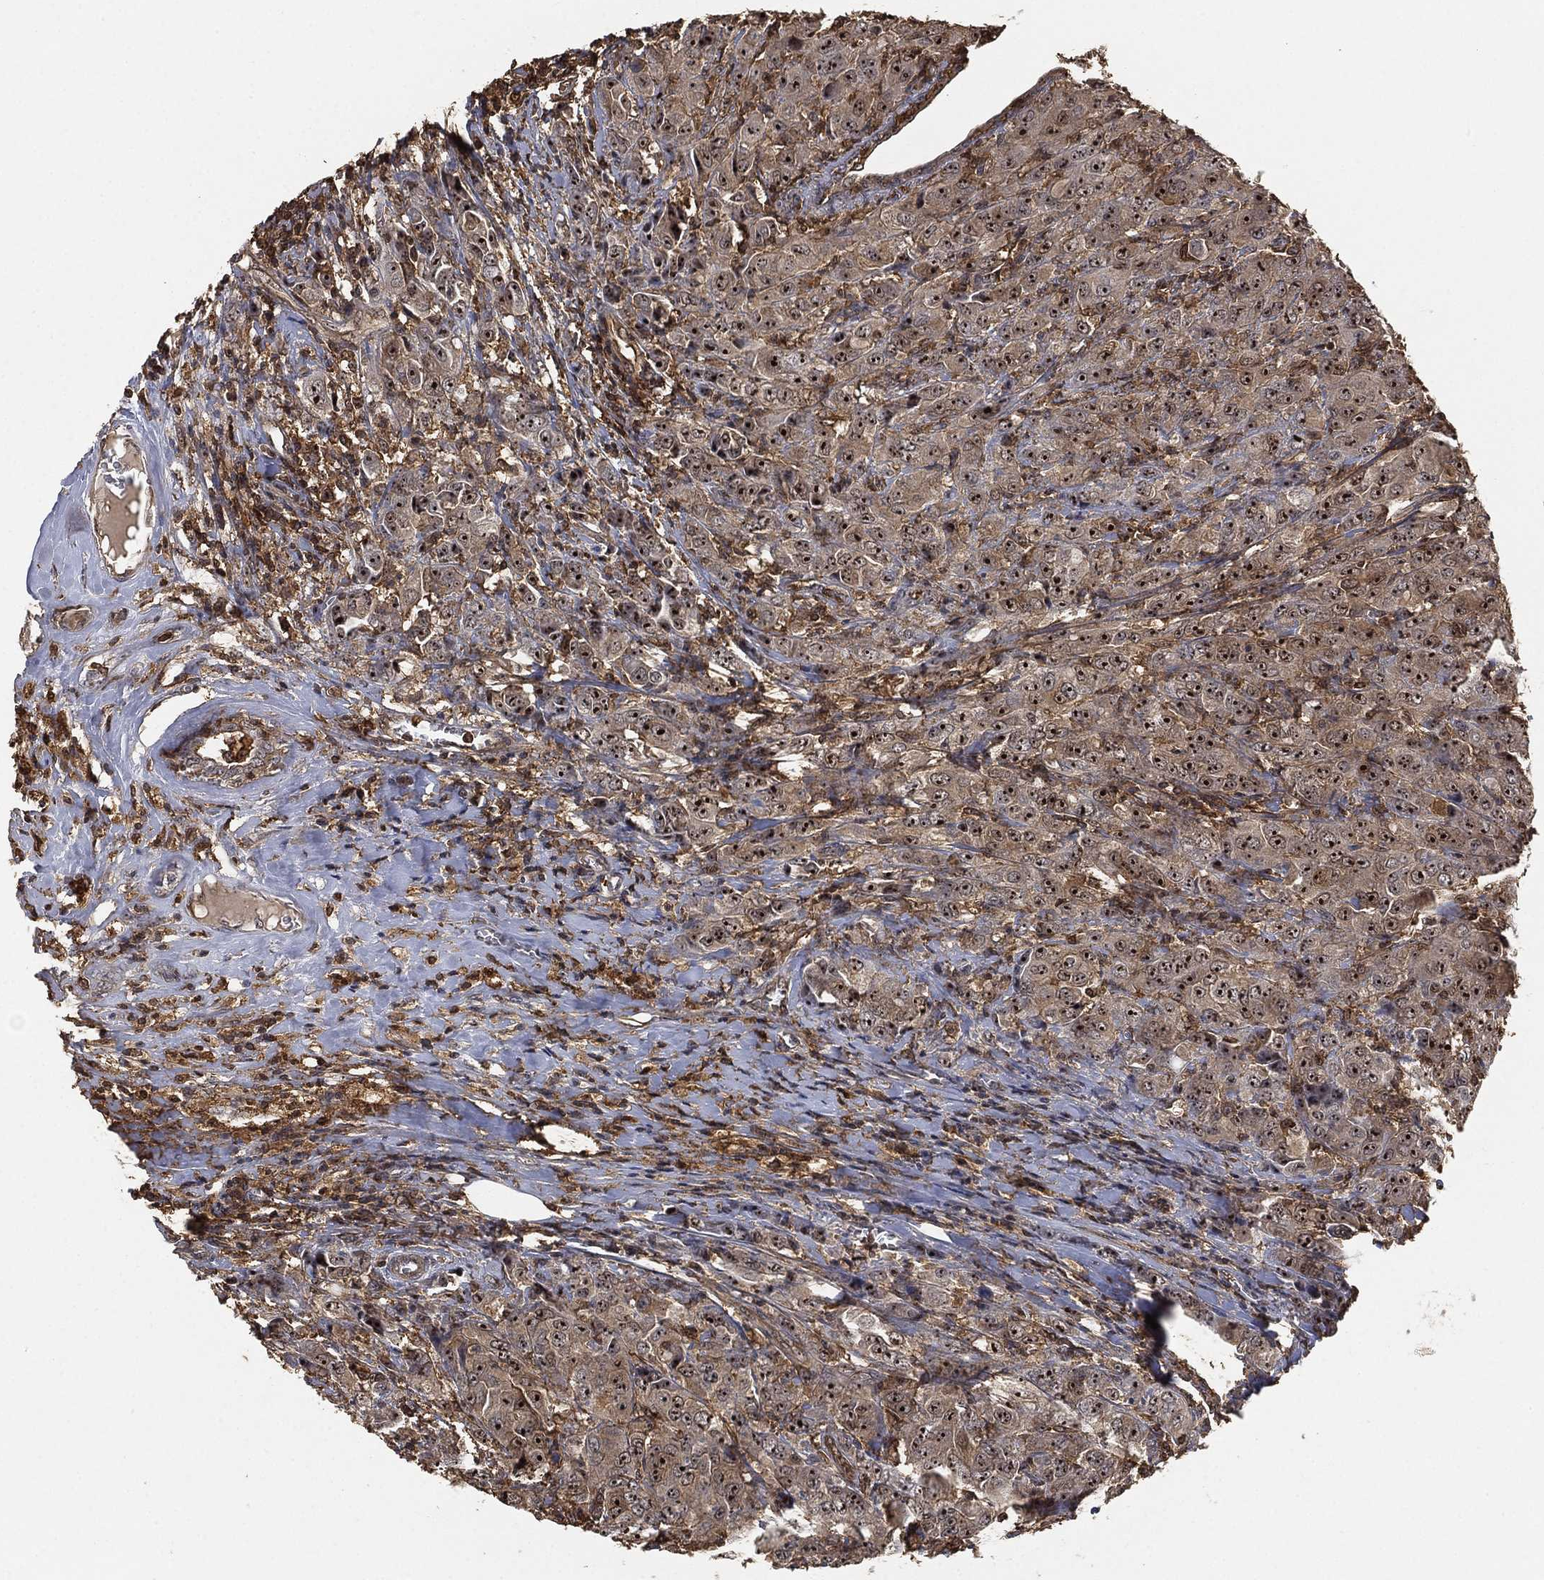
{"staining": {"intensity": "moderate", "quantity": ">75%", "location": "cytoplasmic/membranous,nuclear"}, "tissue": "breast cancer", "cell_type": "Tumor cells", "image_type": "cancer", "snomed": [{"axis": "morphology", "description": "Duct carcinoma"}, {"axis": "topography", "description": "Breast"}], "caption": "The micrograph displays a brown stain indicating the presence of a protein in the cytoplasmic/membranous and nuclear of tumor cells in breast intraductal carcinoma.", "gene": "CRYL1", "patient": {"sex": "female", "age": 43}}